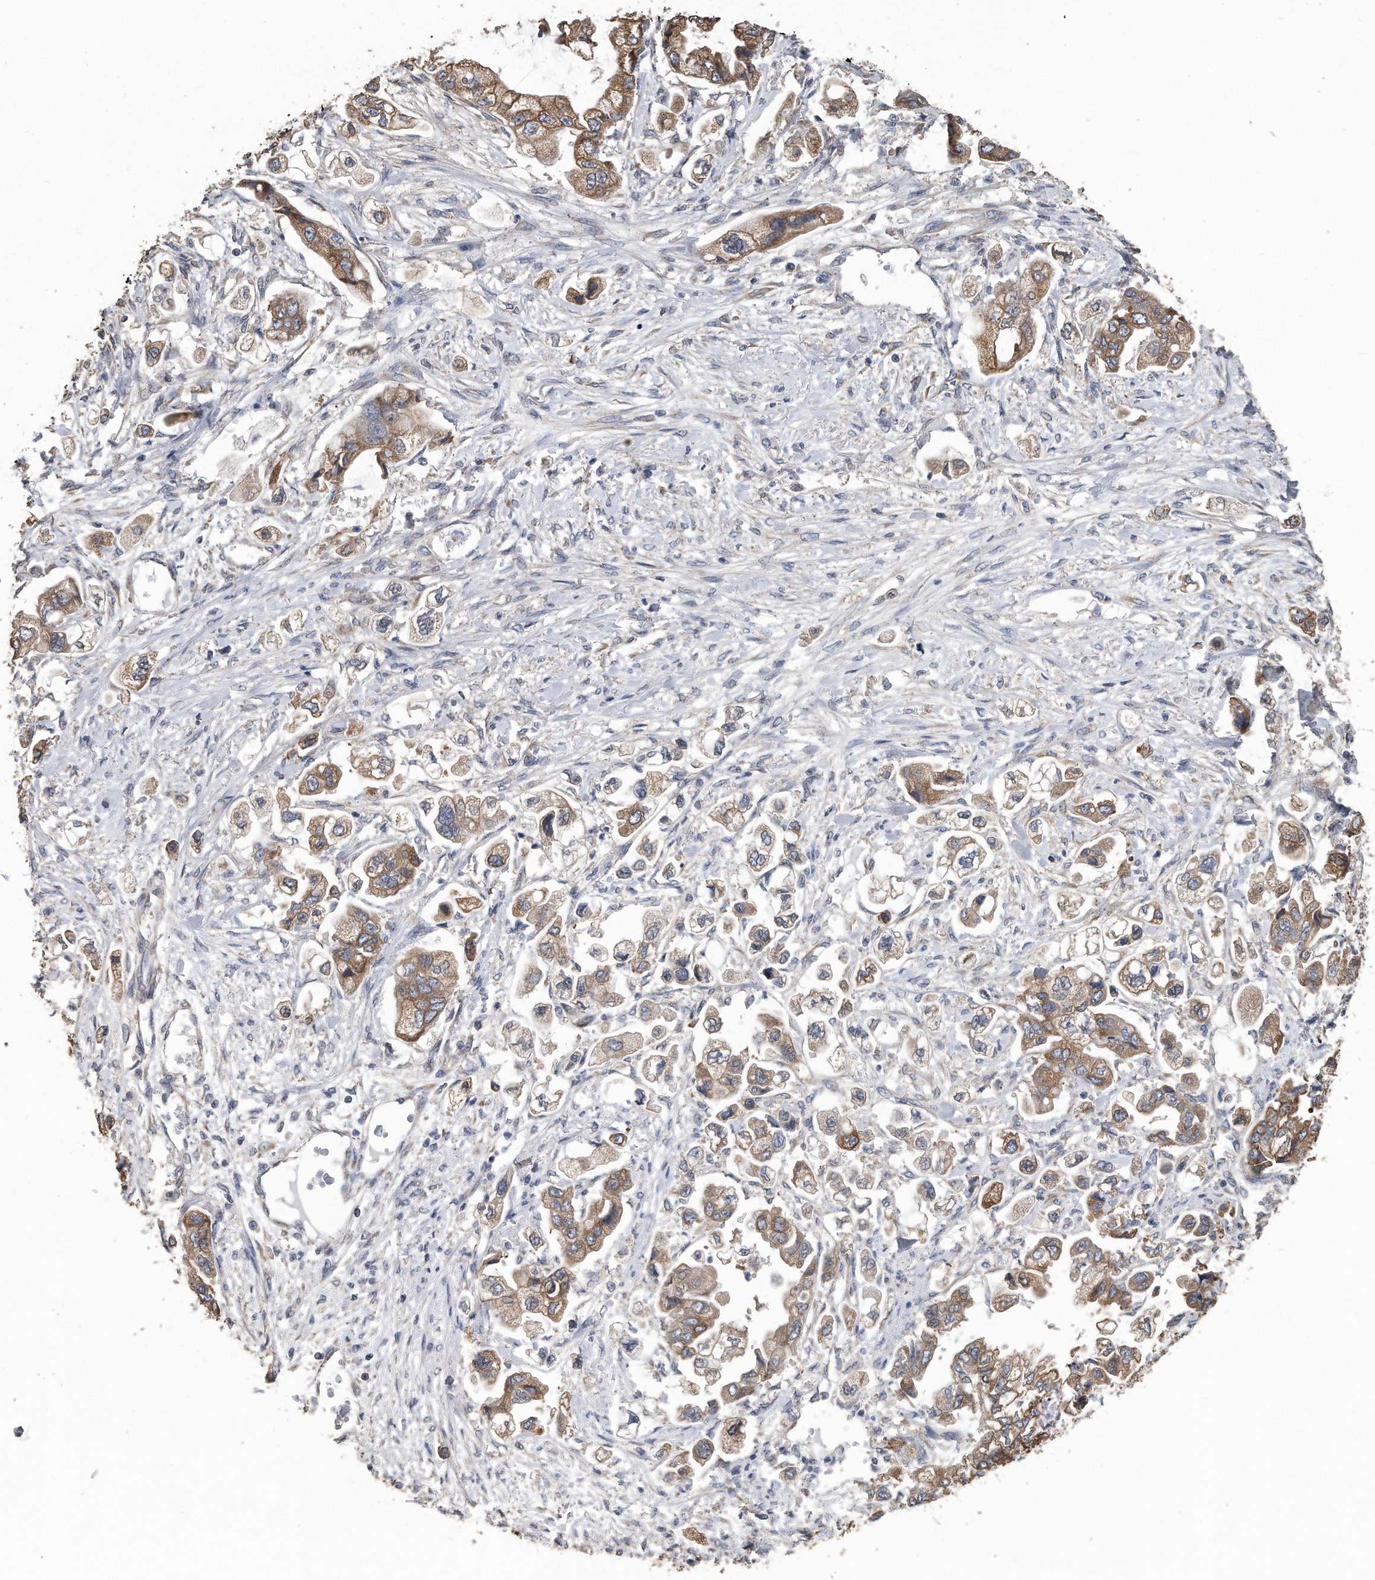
{"staining": {"intensity": "moderate", "quantity": ">75%", "location": "cytoplasmic/membranous"}, "tissue": "stomach cancer", "cell_type": "Tumor cells", "image_type": "cancer", "snomed": [{"axis": "morphology", "description": "Adenocarcinoma, NOS"}, {"axis": "topography", "description": "Stomach"}], "caption": "DAB immunohistochemical staining of human adenocarcinoma (stomach) demonstrates moderate cytoplasmic/membranous protein staining in about >75% of tumor cells.", "gene": "PCLO", "patient": {"sex": "male", "age": 62}}